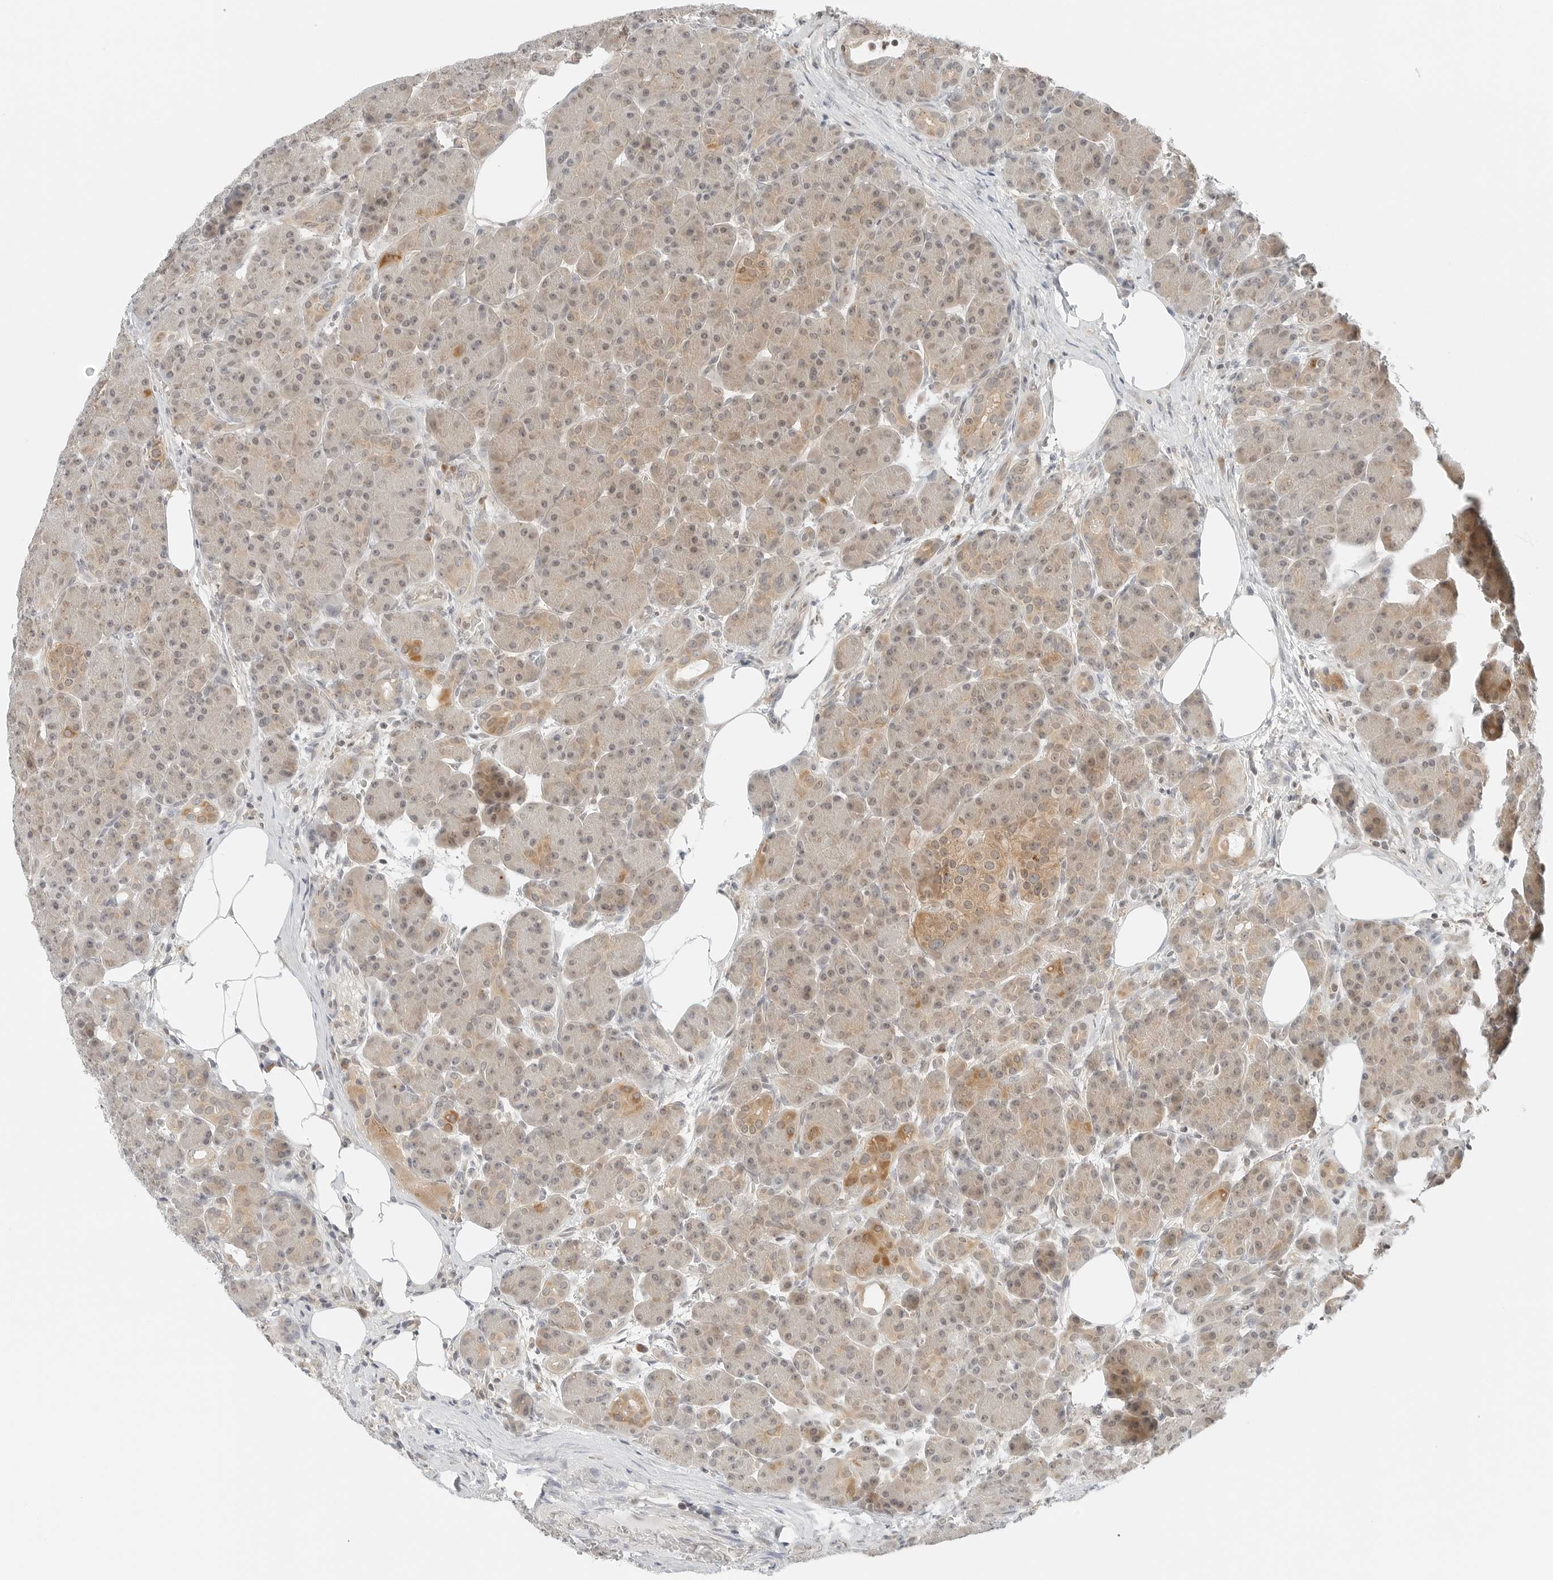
{"staining": {"intensity": "weak", "quantity": "25%-75%", "location": "cytoplasmic/membranous"}, "tissue": "pancreas", "cell_type": "Exocrine glandular cells", "image_type": "normal", "snomed": [{"axis": "morphology", "description": "Normal tissue, NOS"}, {"axis": "topography", "description": "Pancreas"}], "caption": "Protein expression by immunohistochemistry (IHC) demonstrates weak cytoplasmic/membranous staining in about 25%-75% of exocrine glandular cells in unremarkable pancreas.", "gene": "IQCC", "patient": {"sex": "male", "age": 63}}